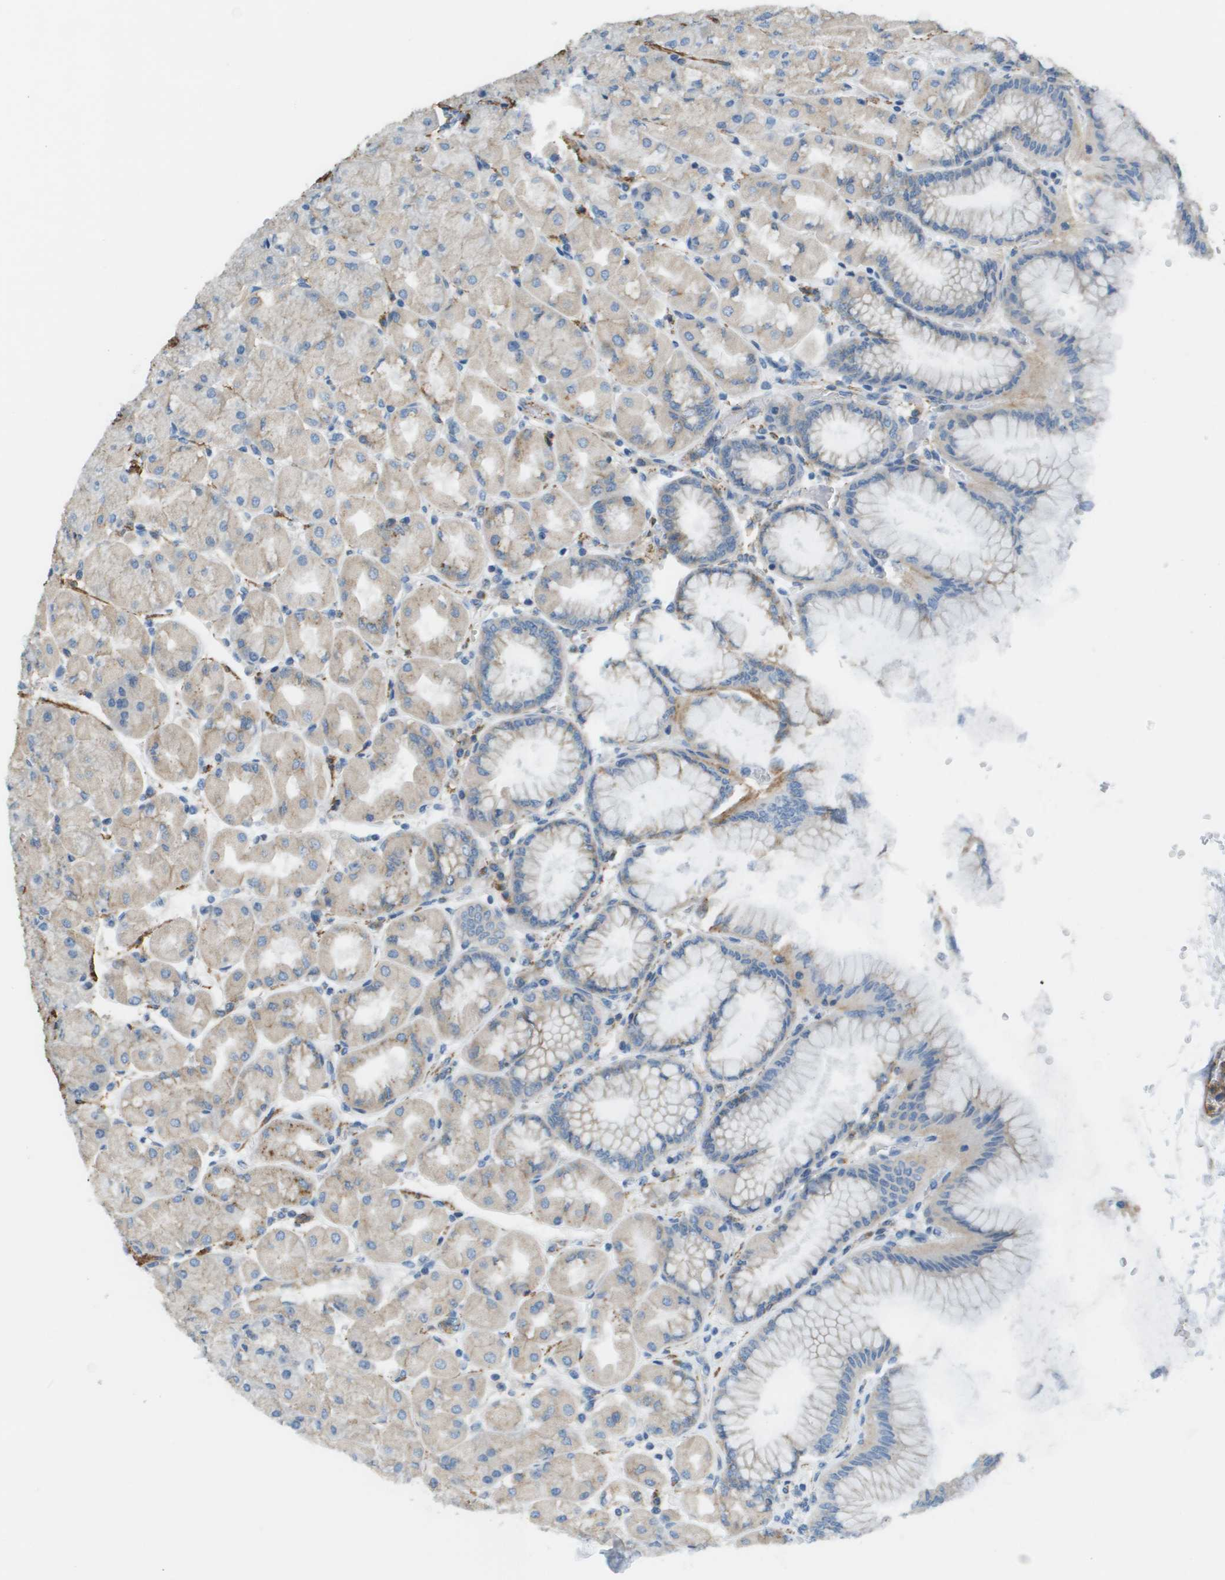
{"staining": {"intensity": "weak", "quantity": "25%-75%", "location": "cytoplasmic/membranous"}, "tissue": "stomach", "cell_type": "Glandular cells", "image_type": "normal", "snomed": [{"axis": "morphology", "description": "Normal tissue, NOS"}, {"axis": "topography", "description": "Stomach, upper"}], "caption": "Stomach stained for a protein reveals weak cytoplasmic/membranous positivity in glandular cells. Immunohistochemistry (ihc) stains the protein of interest in brown and the nuclei are stained blue.", "gene": "MYH11", "patient": {"sex": "female", "age": 56}}